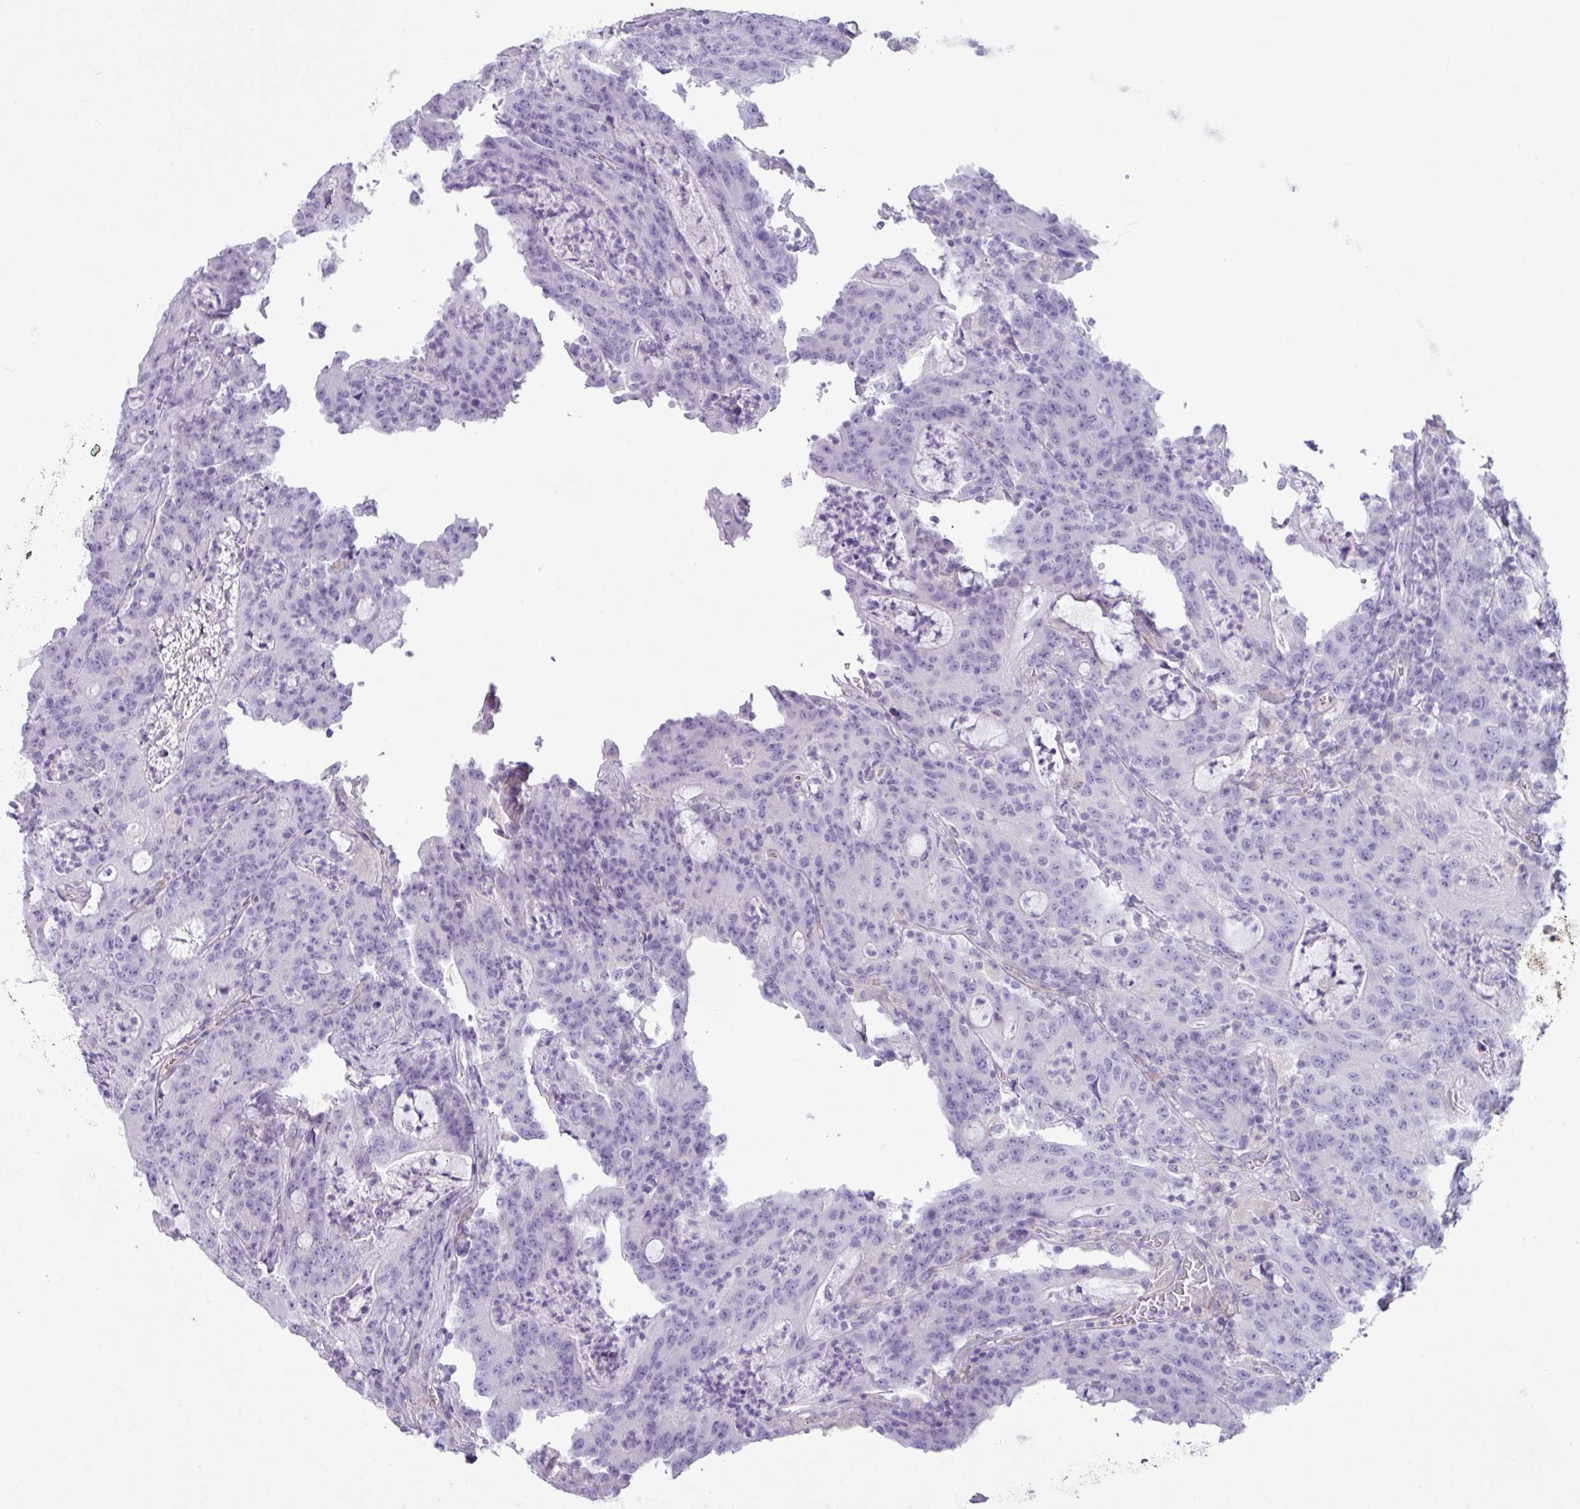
{"staining": {"intensity": "negative", "quantity": "none", "location": "none"}, "tissue": "colorectal cancer", "cell_type": "Tumor cells", "image_type": "cancer", "snomed": [{"axis": "morphology", "description": "Adenocarcinoma, NOS"}, {"axis": "topography", "description": "Colon"}], "caption": "Image shows no protein staining in tumor cells of adenocarcinoma (colorectal) tissue.", "gene": "ABCC5", "patient": {"sex": "male", "age": 83}}